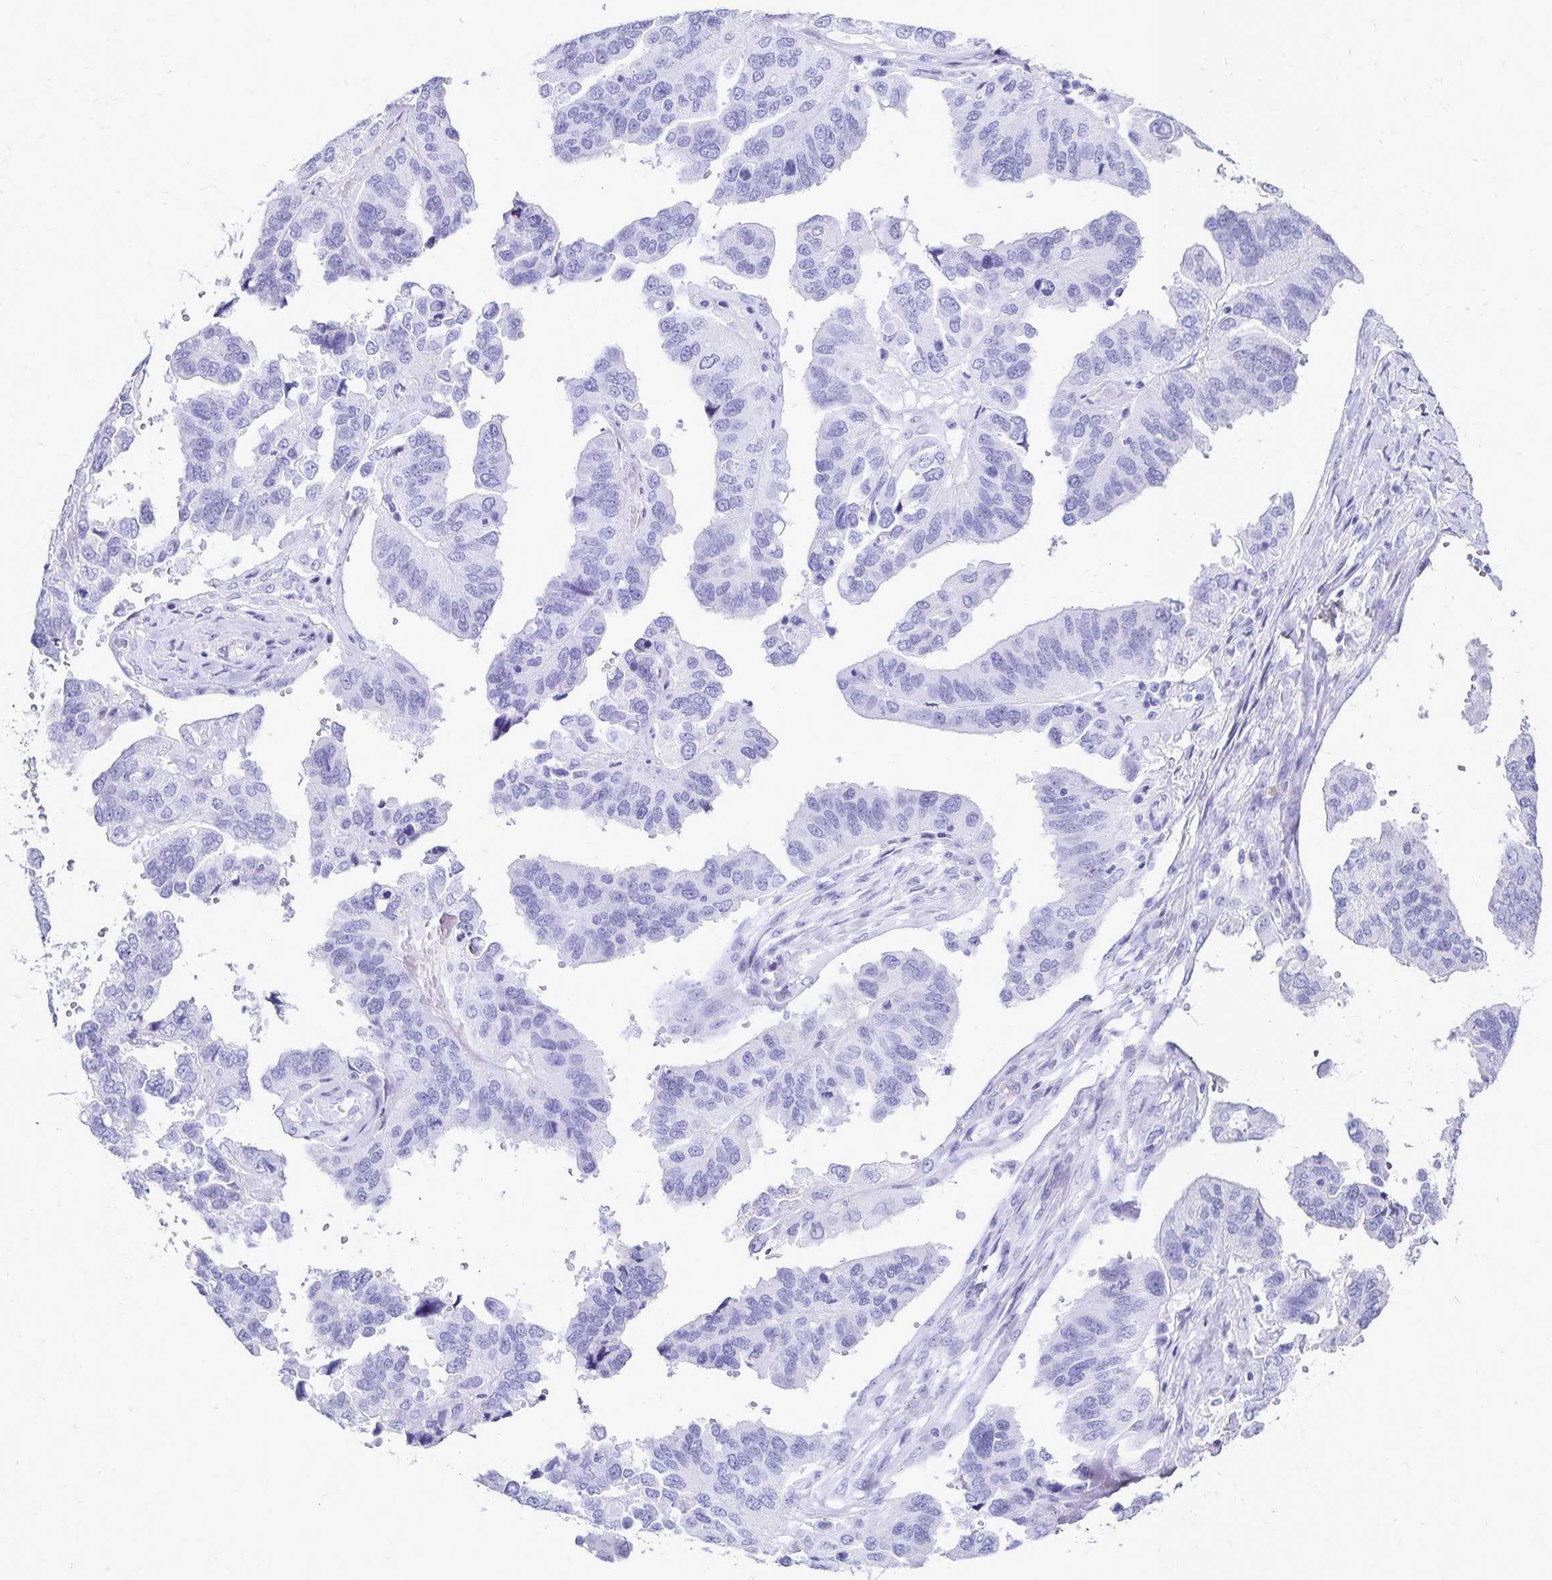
{"staining": {"intensity": "negative", "quantity": "none", "location": "none"}, "tissue": "ovarian cancer", "cell_type": "Tumor cells", "image_type": "cancer", "snomed": [{"axis": "morphology", "description": "Cystadenocarcinoma, serous, NOS"}, {"axis": "topography", "description": "Ovary"}], "caption": "A high-resolution histopathology image shows IHC staining of ovarian cancer, which shows no significant staining in tumor cells.", "gene": "GIP", "patient": {"sex": "female", "age": 79}}